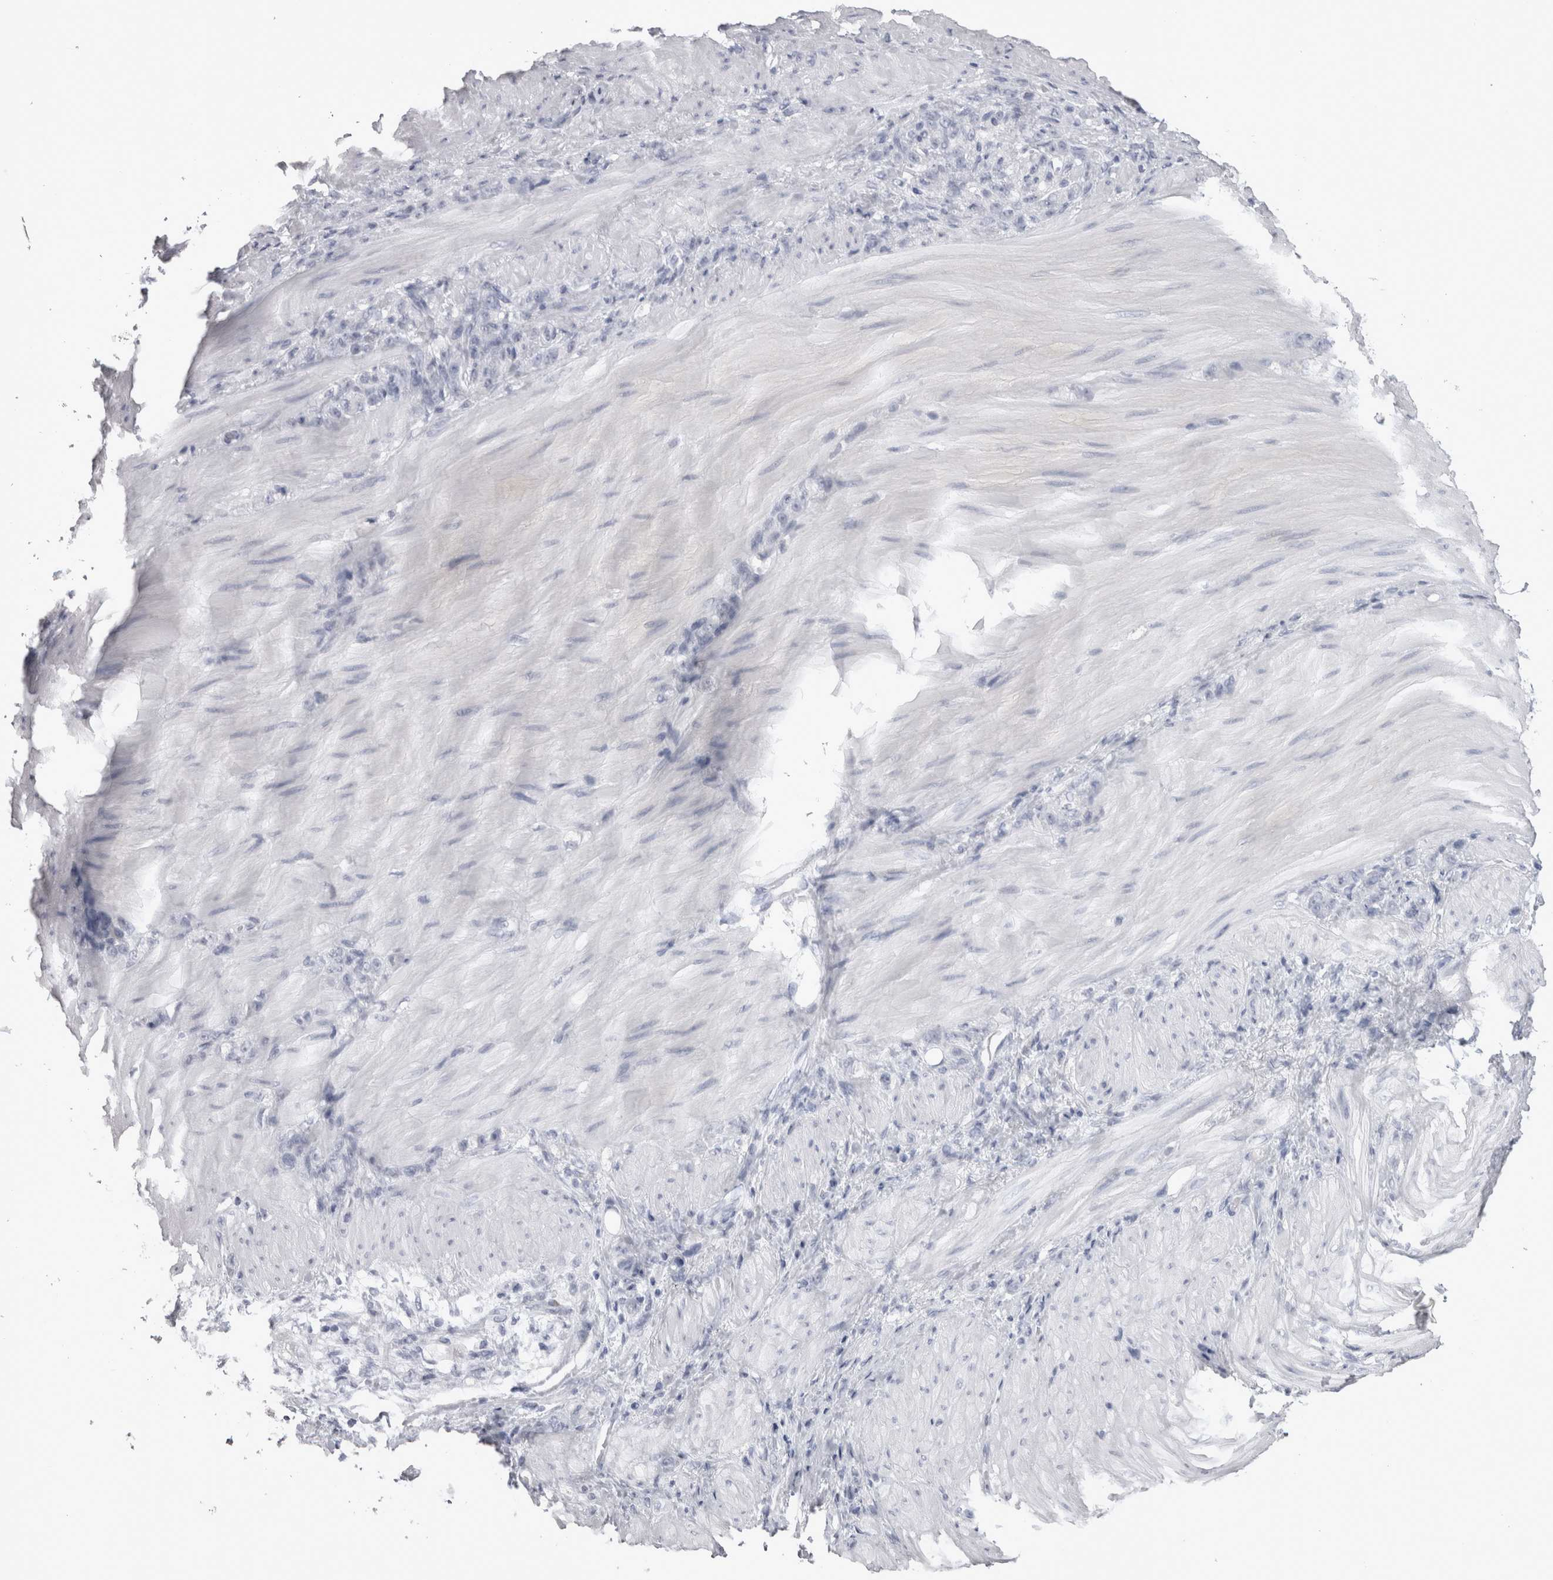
{"staining": {"intensity": "negative", "quantity": "none", "location": "none"}, "tissue": "stomach cancer", "cell_type": "Tumor cells", "image_type": "cancer", "snomed": [{"axis": "morphology", "description": "Normal tissue, NOS"}, {"axis": "morphology", "description": "Adenocarcinoma, NOS"}, {"axis": "topography", "description": "Stomach"}], "caption": "Stomach cancer stained for a protein using IHC shows no staining tumor cells.", "gene": "ADAM2", "patient": {"sex": "male", "age": 82}}